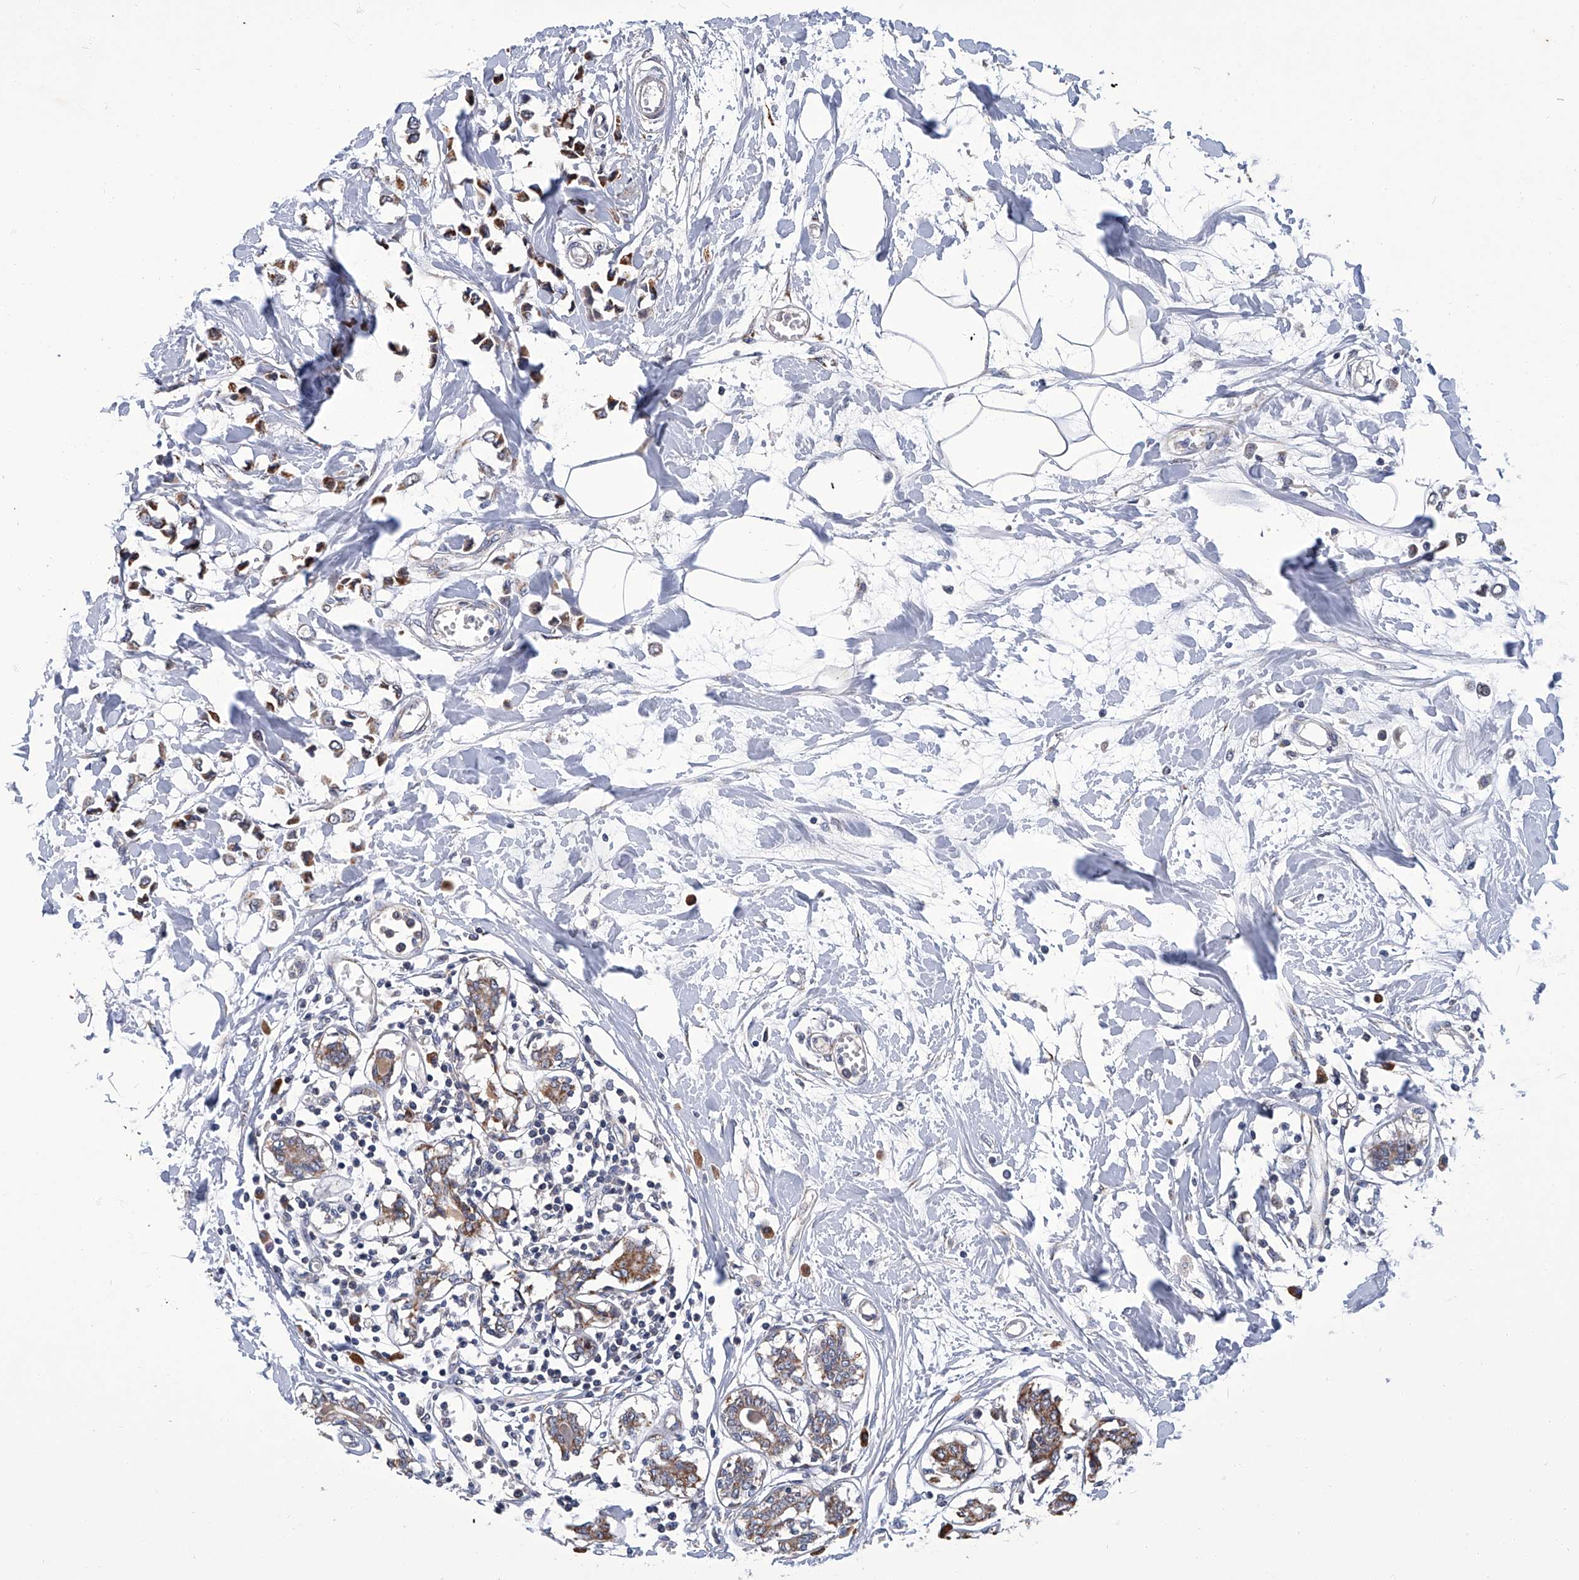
{"staining": {"intensity": "moderate", "quantity": ">75%", "location": "cytoplasmic/membranous"}, "tissue": "breast cancer", "cell_type": "Tumor cells", "image_type": "cancer", "snomed": [{"axis": "morphology", "description": "Lobular carcinoma"}, {"axis": "topography", "description": "Breast"}], "caption": "IHC of breast lobular carcinoma displays medium levels of moderate cytoplasmic/membranous positivity in about >75% of tumor cells.", "gene": "OAT", "patient": {"sex": "female", "age": 51}}